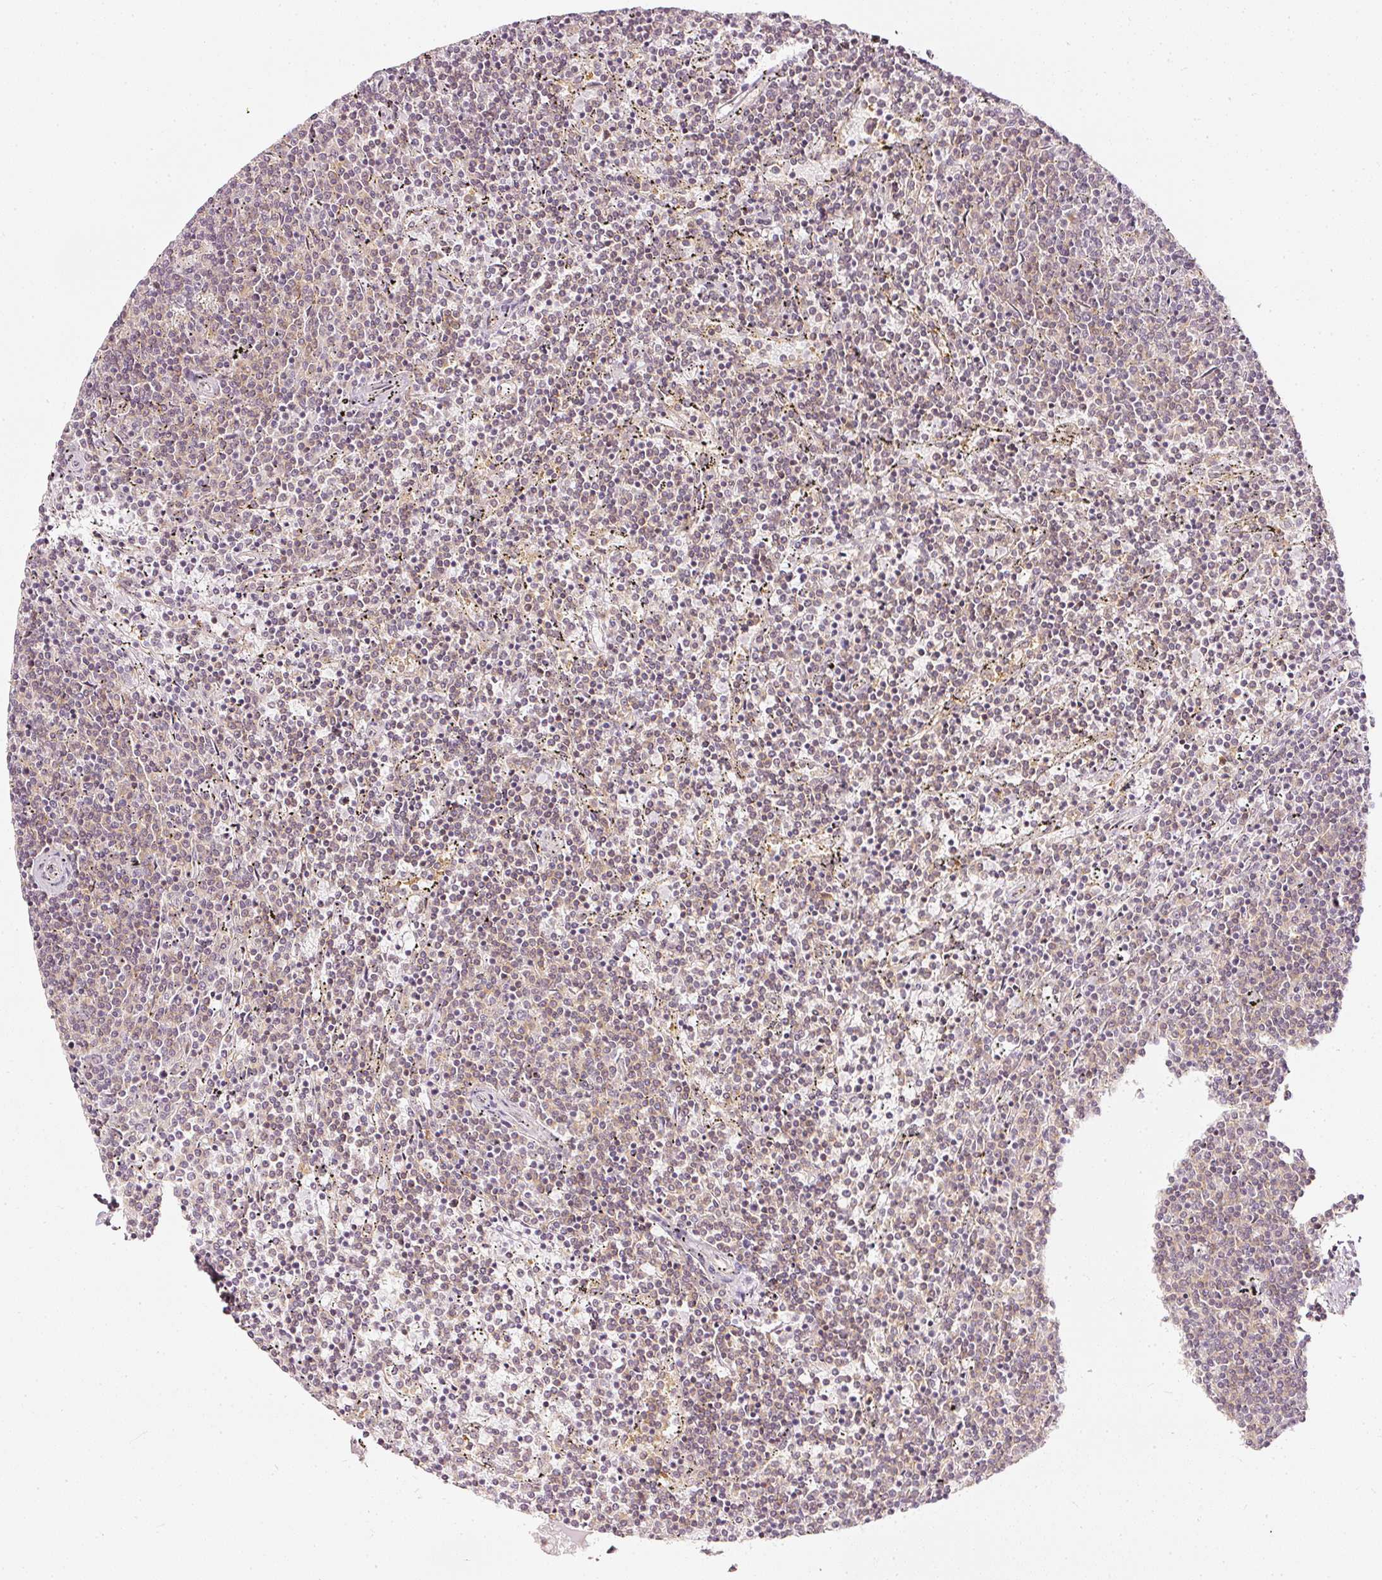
{"staining": {"intensity": "negative", "quantity": "none", "location": "none"}, "tissue": "lymphoma", "cell_type": "Tumor cells", "image_type": "cancer", "snomed": [{"axis": "morphology", "description": "Malignant lymphoma, non-Hodgkin's type, Low grade"}, {"axis": "topography", "description": "Spleen"}], "caption": "Immunohistochemistry image of human malignant lymphoma, non-Hodgkin's type (low-grade) stained for a protein (brown), which reveals no expression in tumor cells.", "gene": "DRD2", "patient": {"sex": "female", "age": 50}}